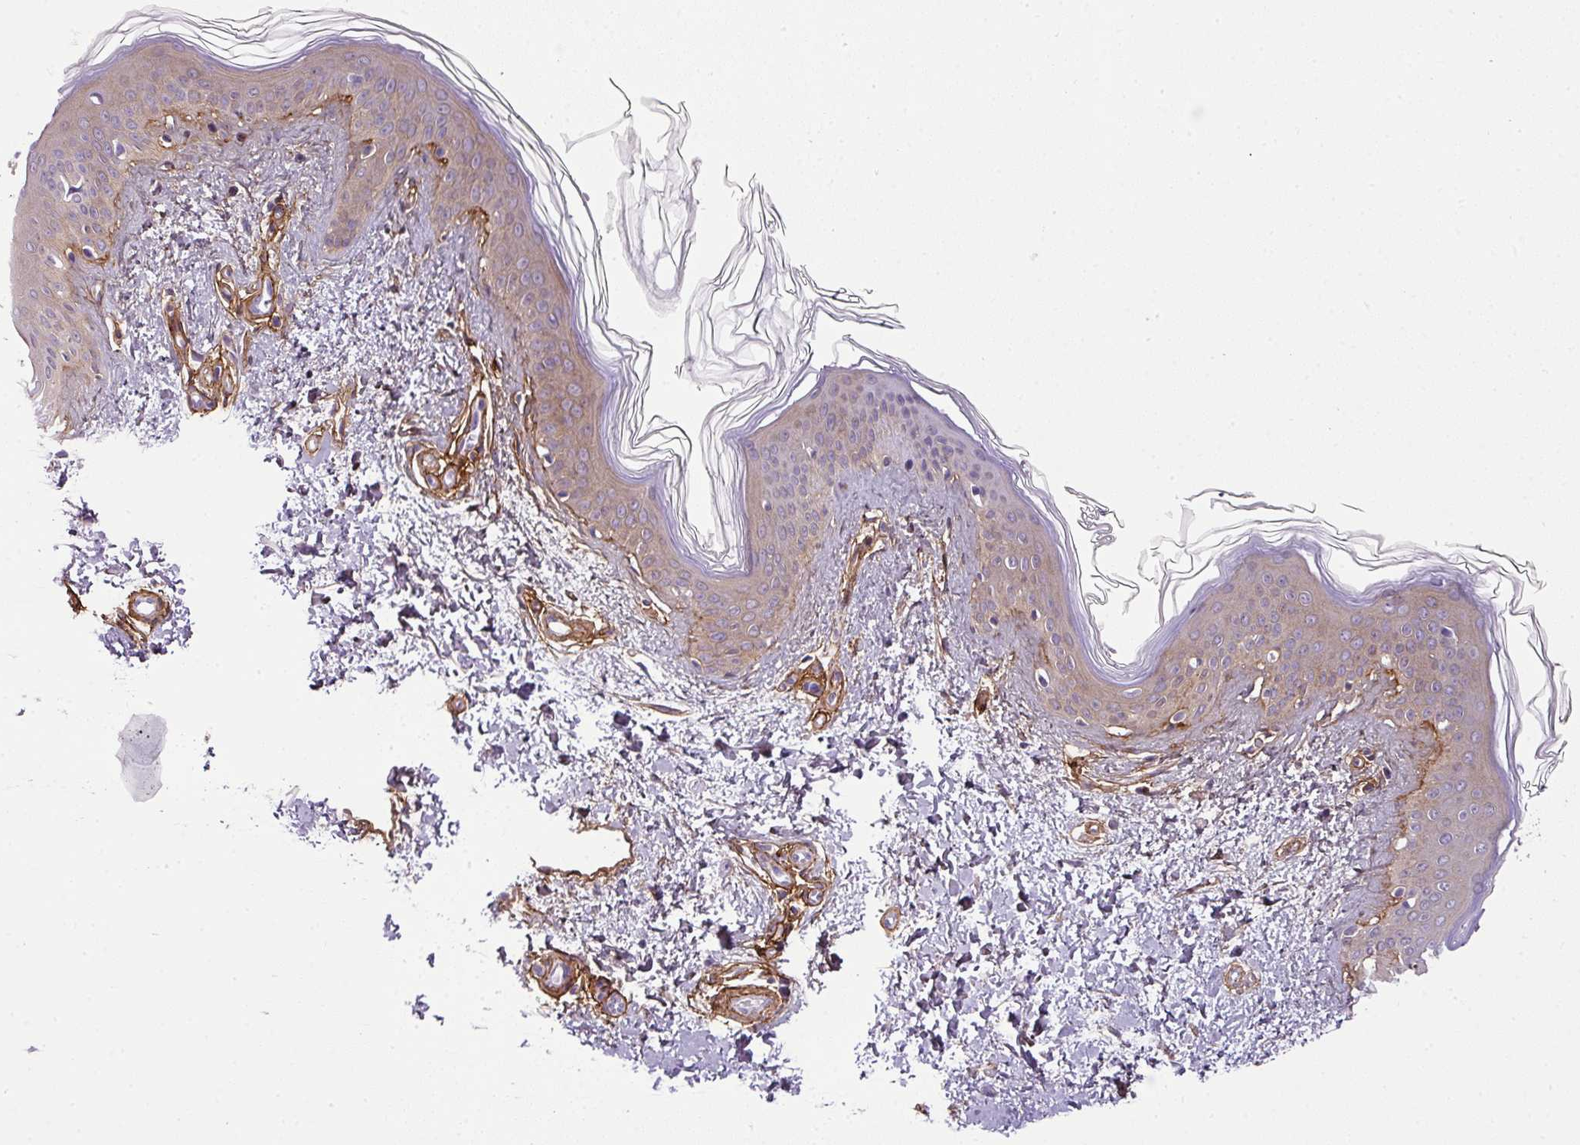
{"staining": {"intensity": "weak", "quantity": "25%-75%", "location": "cytoplasmic/membranous"}, "tissue": "skin", "cell_type": "Fibroblasts", "image_type": "normal", "snomed": [{"axis": "morphology", "description": "Normal tissue, NOS"}, {"axis": "topography", "description": "Skin"}], "caption": "This image exhibits immunohistochemistry (IHC) staining of unremarkable human skin, with low weak cytoplasmic/membranous staining in about 25%-75% of fibroblasts.", "gene": "PARD6G", "patient": {"sex": "female", "age": 41}}